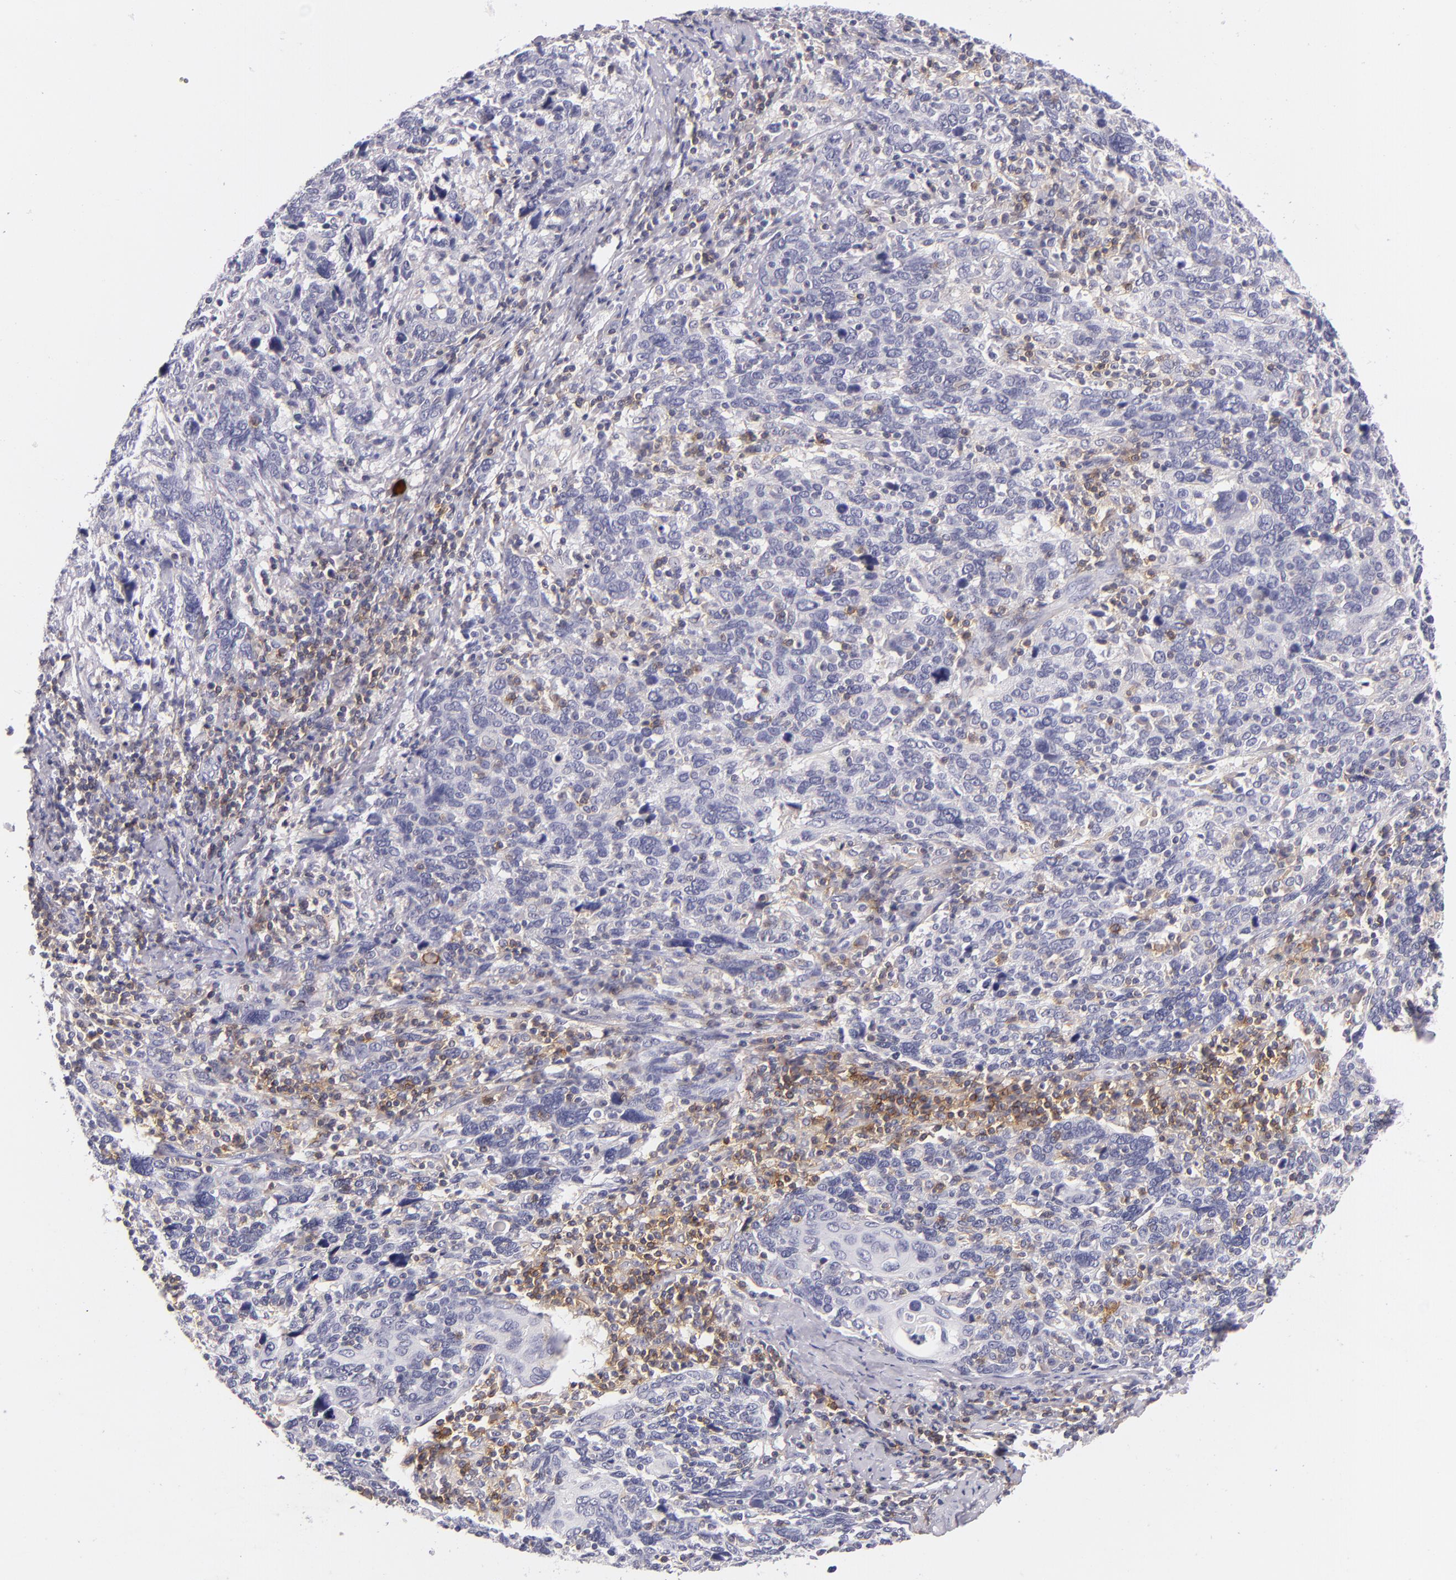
{"staining": {"intensity": "negative", "quantity": "none", "location": "none"}, "tissue": "cervical cancer", "cell_type": "Tumor cells", "image_type": "cancer", "snomed": [{"axis": "morphology", "description": "Squamous cell carcinoma, NOS"}, {"axis": "topography", "description": "Cervix"}], "caption": "Immunohistochemistry of human cervical squamous cell carcinoma reveals no expression in tumor cells.", "gene": "CD48", "patient": {"sex": "female", "age": 41}}